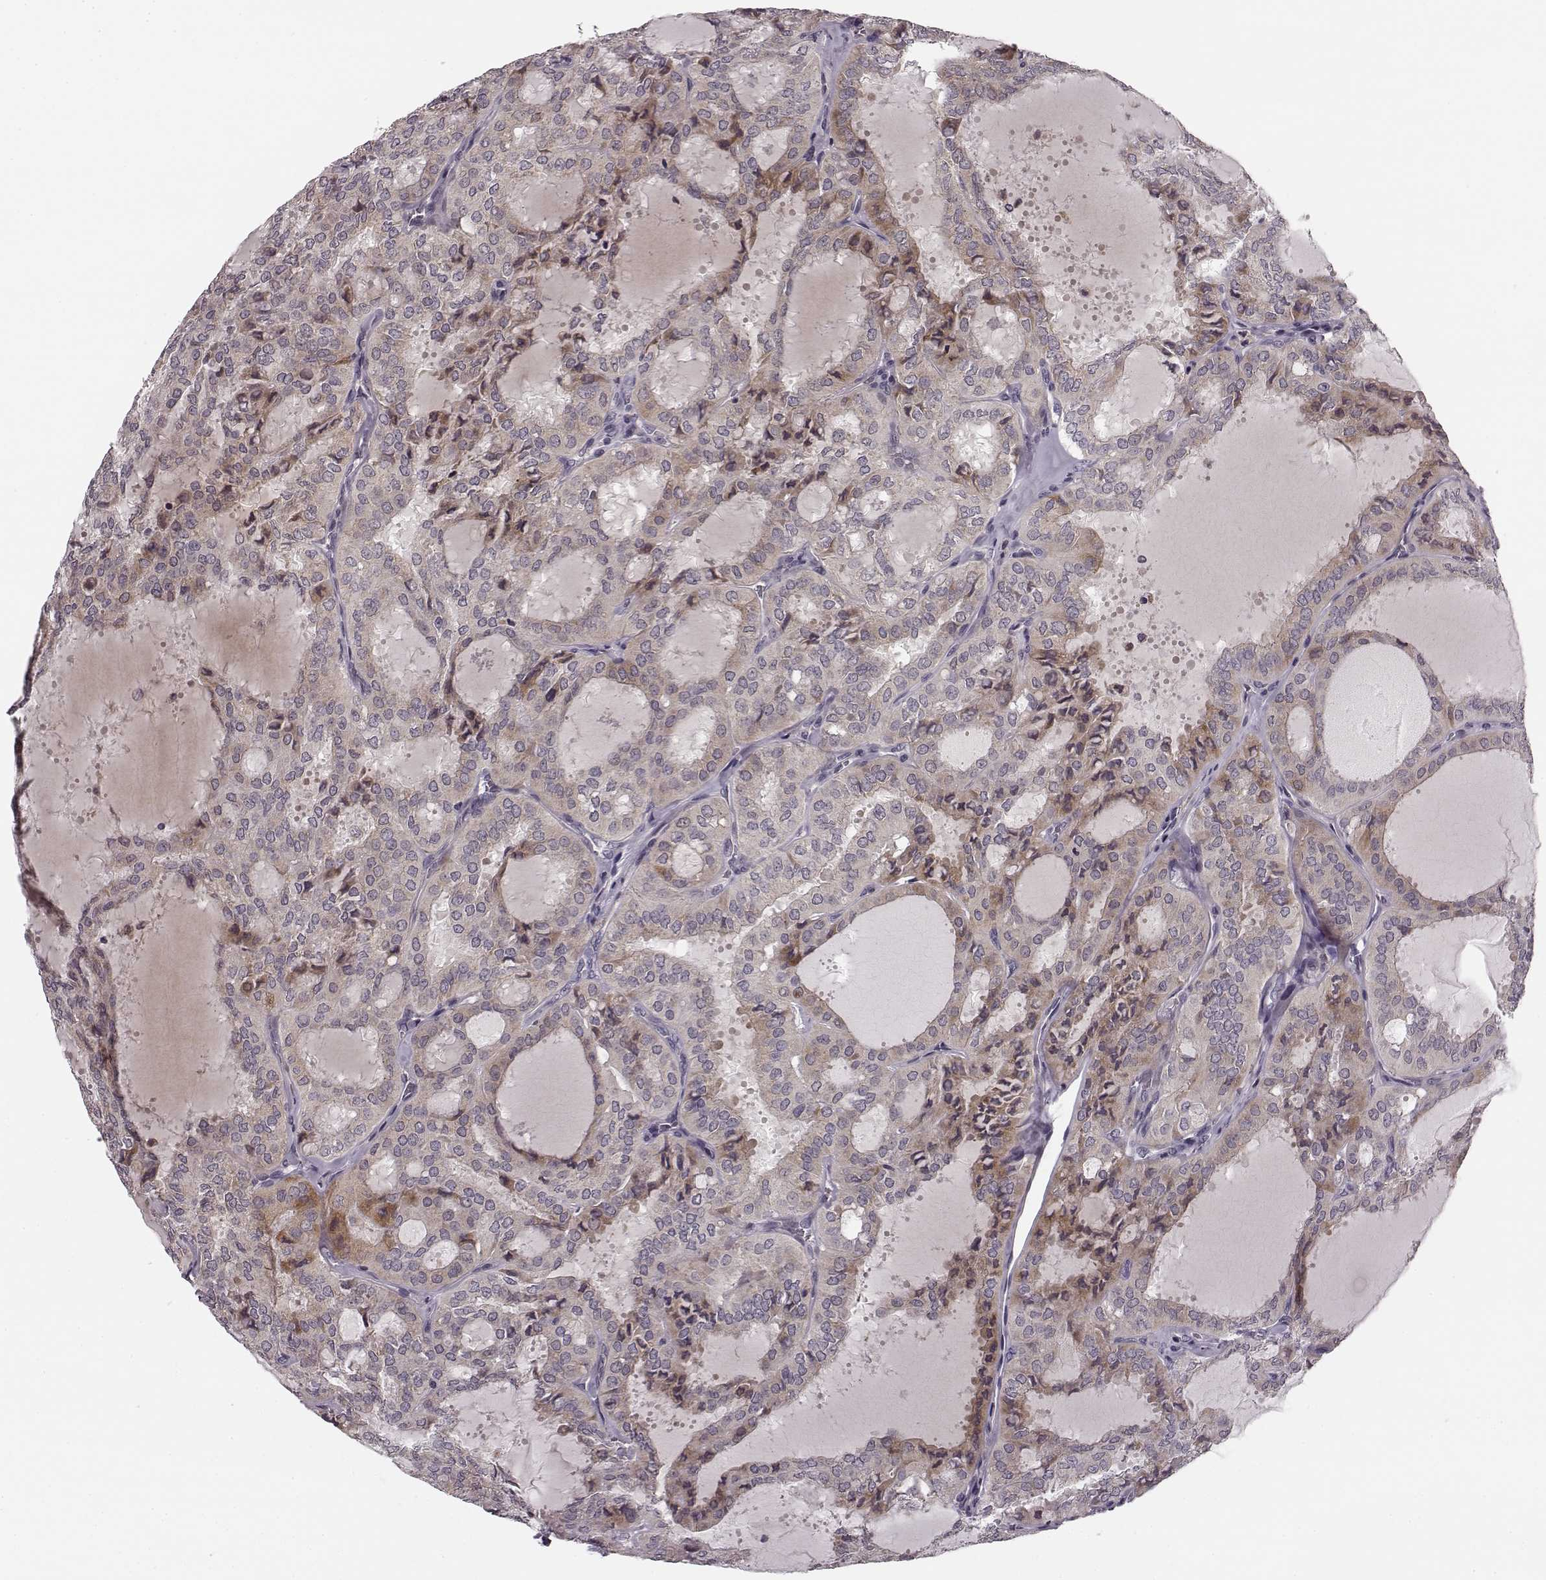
{"staining": {"intensity": "weak", "quantity": "<25%", "location": "cytoplasmic/membranous"}, "tissue": "thyroid cancer", "cell_type": "Tumor cells", "image_type": "cancer", "snomed": [{"axis": "morphology", "description": "Follicular adenoma carcinoma, NOS"}, {"axis": "topography", "description": "Thyroid gland"}], "caption": "An image of human thyroid cancer is negative for staining in tumor cells. (DAB (3,3'-diaminobenzidine) IHC, high magnification).", "gene": "FAM234B", "patient": {"sex": "male", "age": 75}}